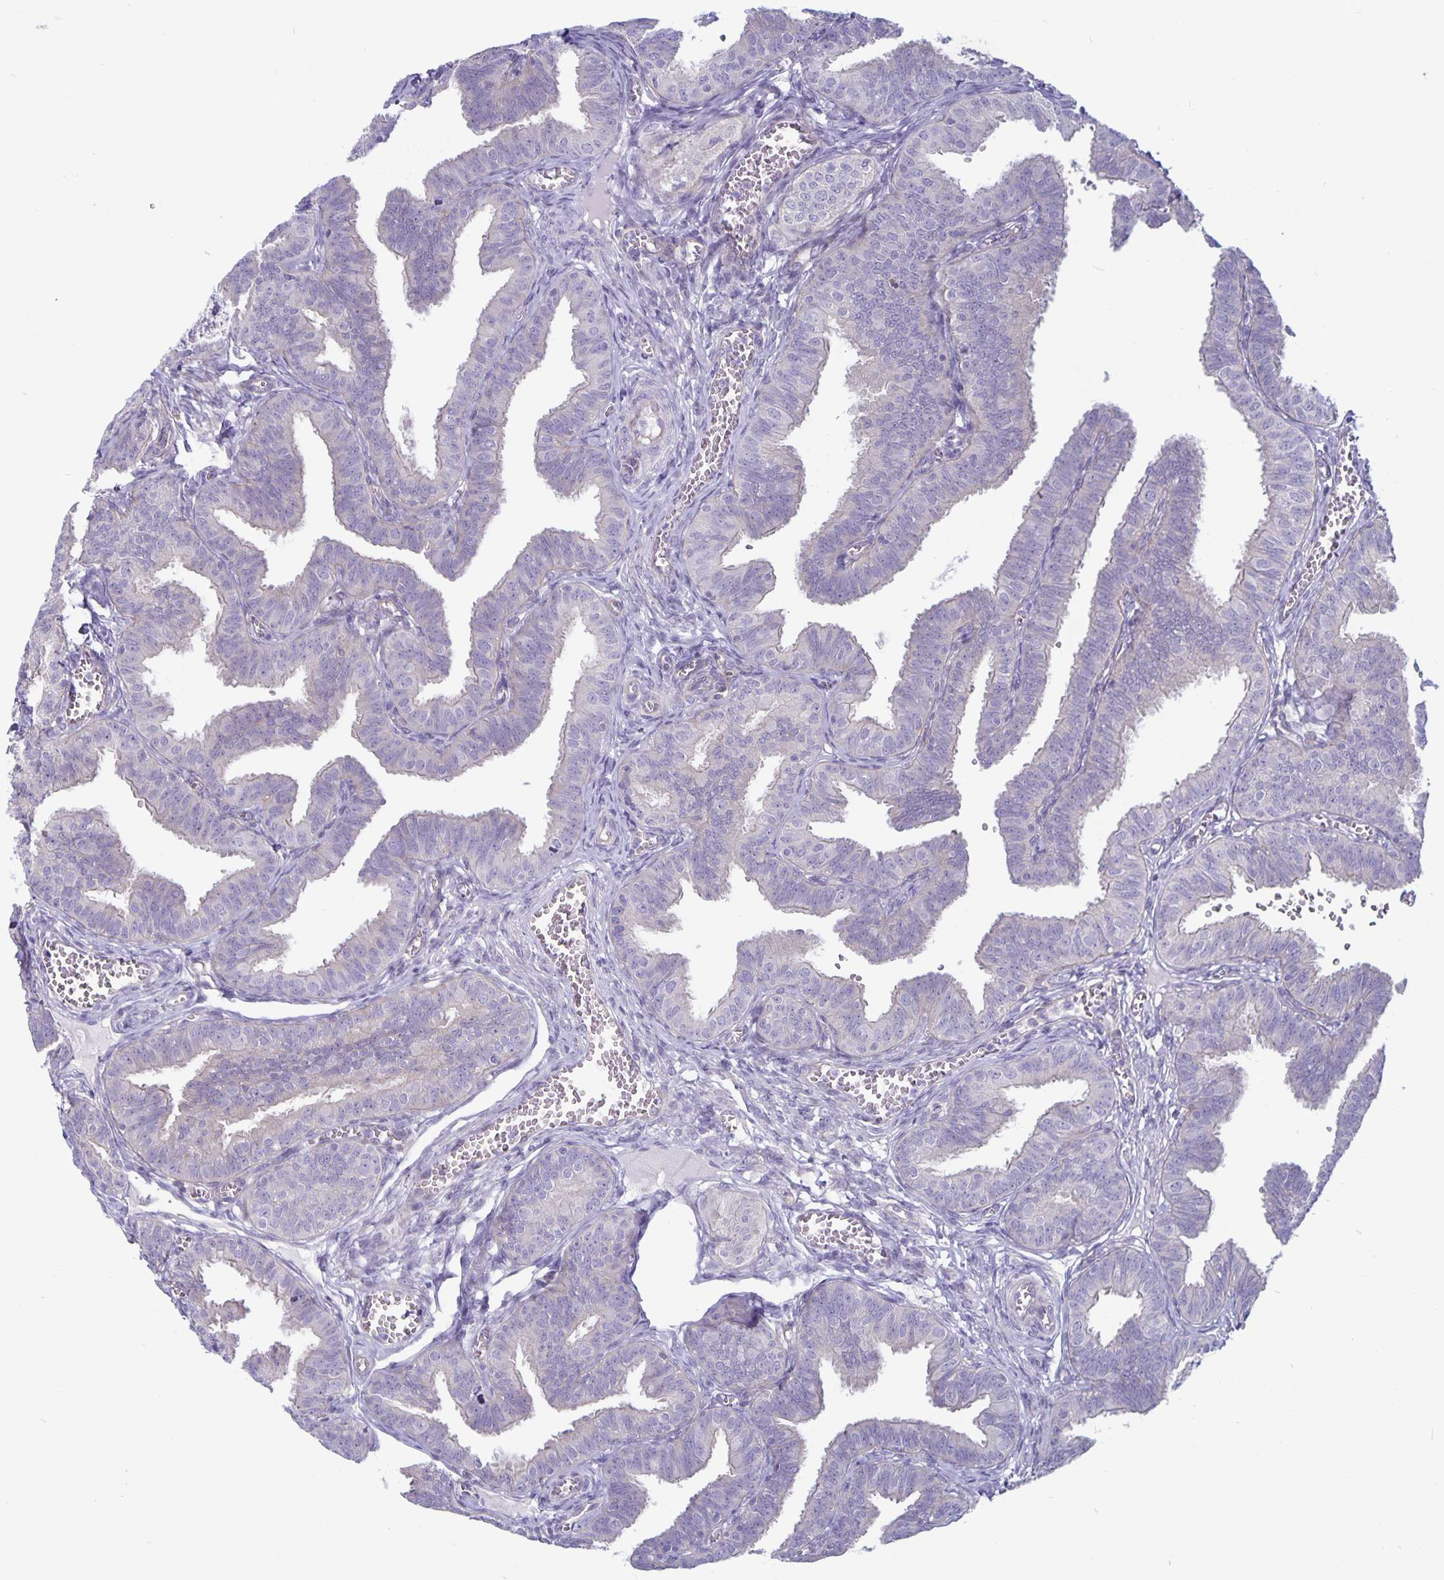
{"staining": {"intensity": "negative", "quantity": "none", "location": "none"}, "tissue": "fallopian tube", "cell_type": "Glandular cells", "image_type": "normal", "snomed": [{"axis": "morphology", "description": "Normal tissue, NOS"}, {"axis": "topography", "description": "Fallopian tube"}], "caption": "Immunohistochemical staining of unremarkable fallopian tube displays no significant expression in glandular cells. The staining is performed using DAB (3,3'-diaminobenzidine) brown chromogen with nuclei counter-stained in using hematoxylin.", "gene": "PLCB3", "patient": {"sex": "female", "age": 25}}